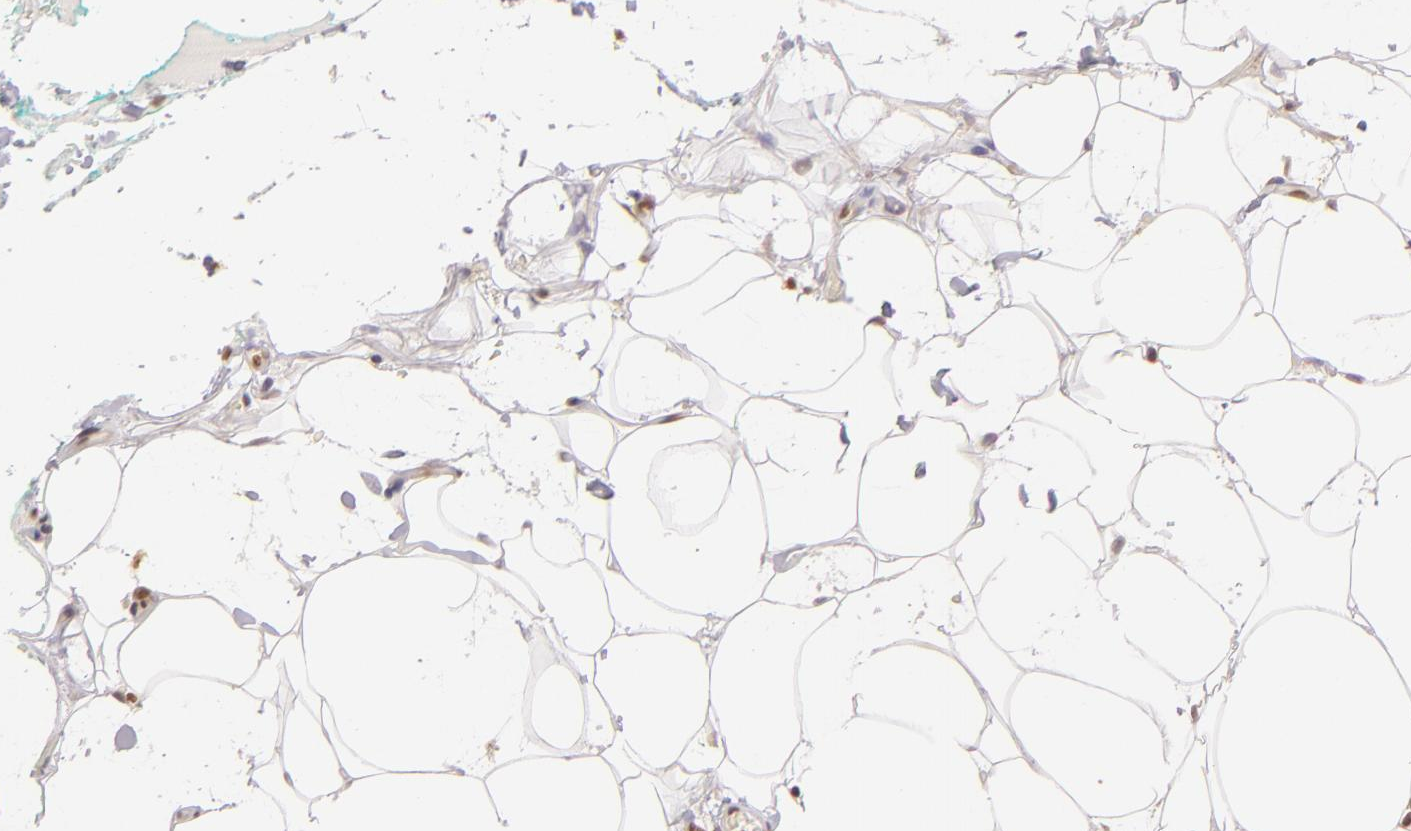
{"staining": {"intensity": "moderate", "quantity": "<25%", "location": "cytoplasmic/membranous"}, "tissue": "breast cancer", "cell_type": "Tumor cells", "image_type": "cancer", "snomed": [{"axis": "morphology", "description": "Lobular carcinoma"}, {"axis": "topography", "description": "Breast"}], "caption": "Immunohistochemistry (IHC) image of human breast cancer stained for a protein (brown), which reveals low levels of moderate cytoplasmic/membranous staining in approximately <25% of tumor cells.", "gene": "IMPDH1", "patient": {"sex": "female", "age": 60}}